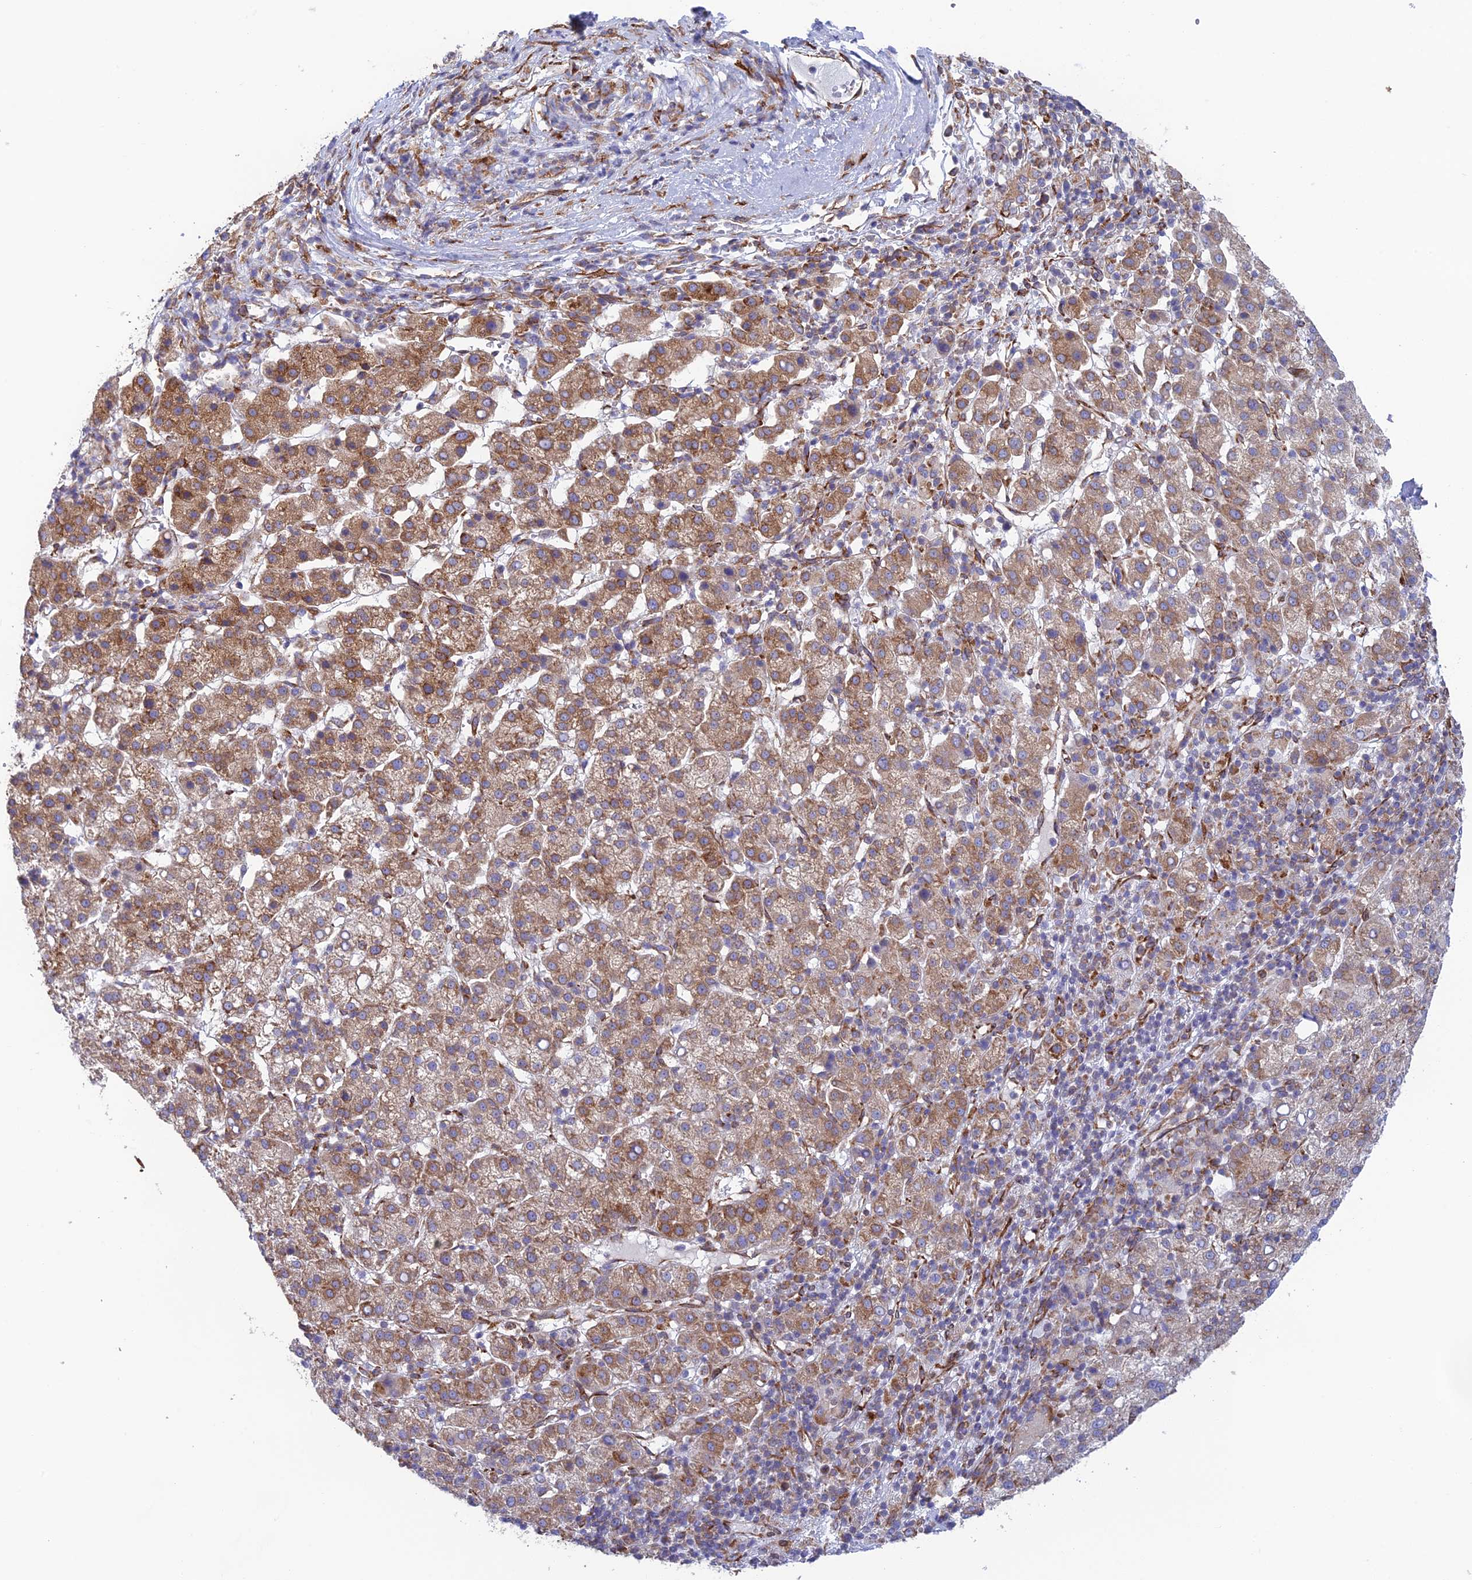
{"staining": {"intensity": "moderate", "quantity": ">75%", "location": "cytoplasmic/membranous"}, "tissue": "liver cancer", "cell_type": "Tumor cells", "image_type": "cancer", "snomed": [{"axis": "morphology", "description": "Carcinoma, Hepatocellular, NOS"}, {"axis": "topography", "description": "Liver"}], "caption": "Protein expression analysis of liver cancer reveals moderate cytoplasmic/membranous staining in approximately >75% of tumor cells.", "gene": "CCDC69", "patient": {"sex": "female", "age": 58}}